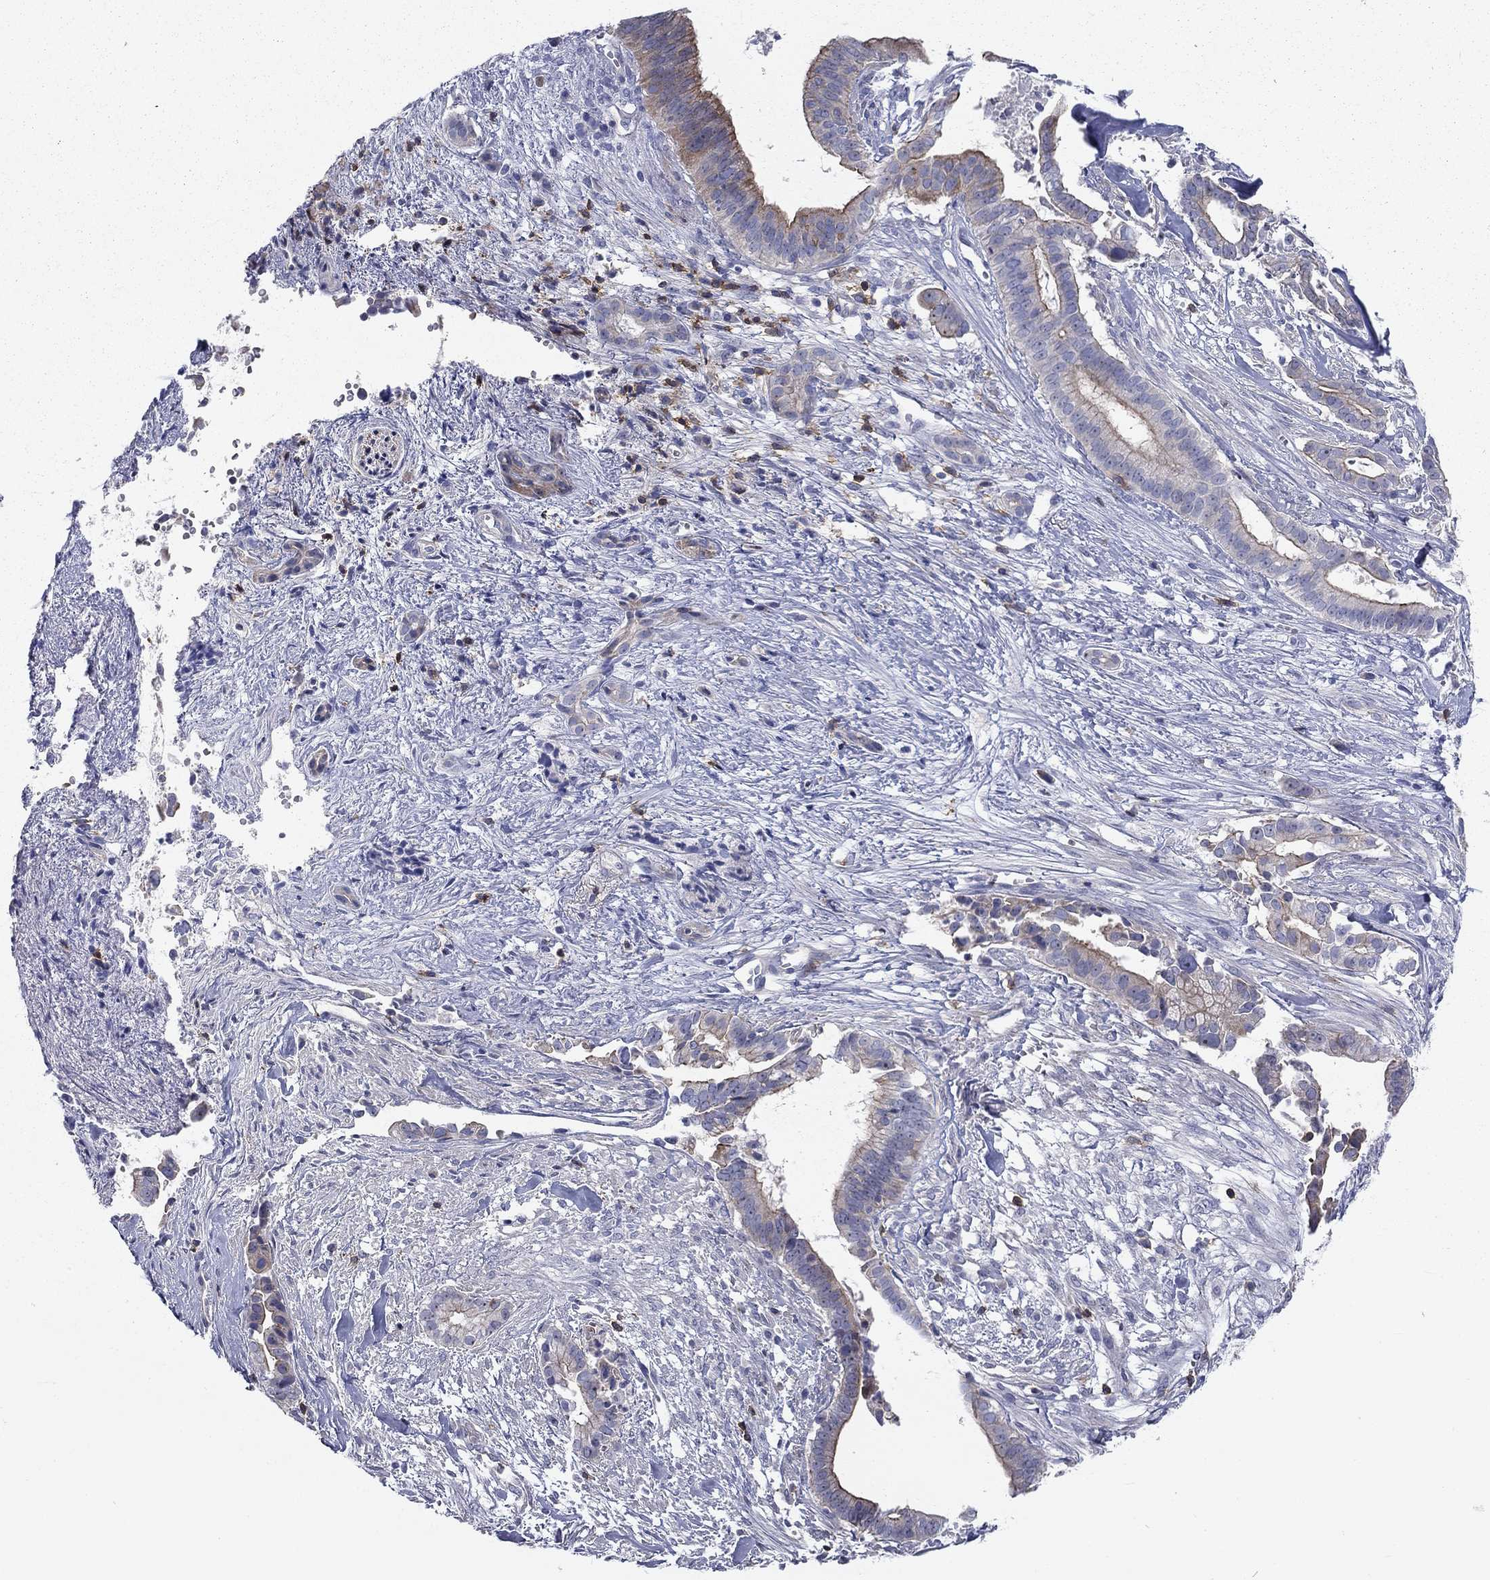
{"staining": {"intensity": "strong", "quantity": "<25%", "location": "cytoplasmic/membranous"}, "tissue": "pancreatic cancer", "cell_type": "Tumor cells", "image_type": "cancer", "snomed": [{"axis": "morphology", "description": "Adenocarcinoma, NOS"}, {"axis": "topography", "description": "Pancreas"}], "caption": "A brown stain highlights strong cytoplasmic/membranous staining of a protein in adenocarcinoma (pancreatic) tumor cells.", "gene": "SIT1", "patient": {"sex": "male", "age": 61}}